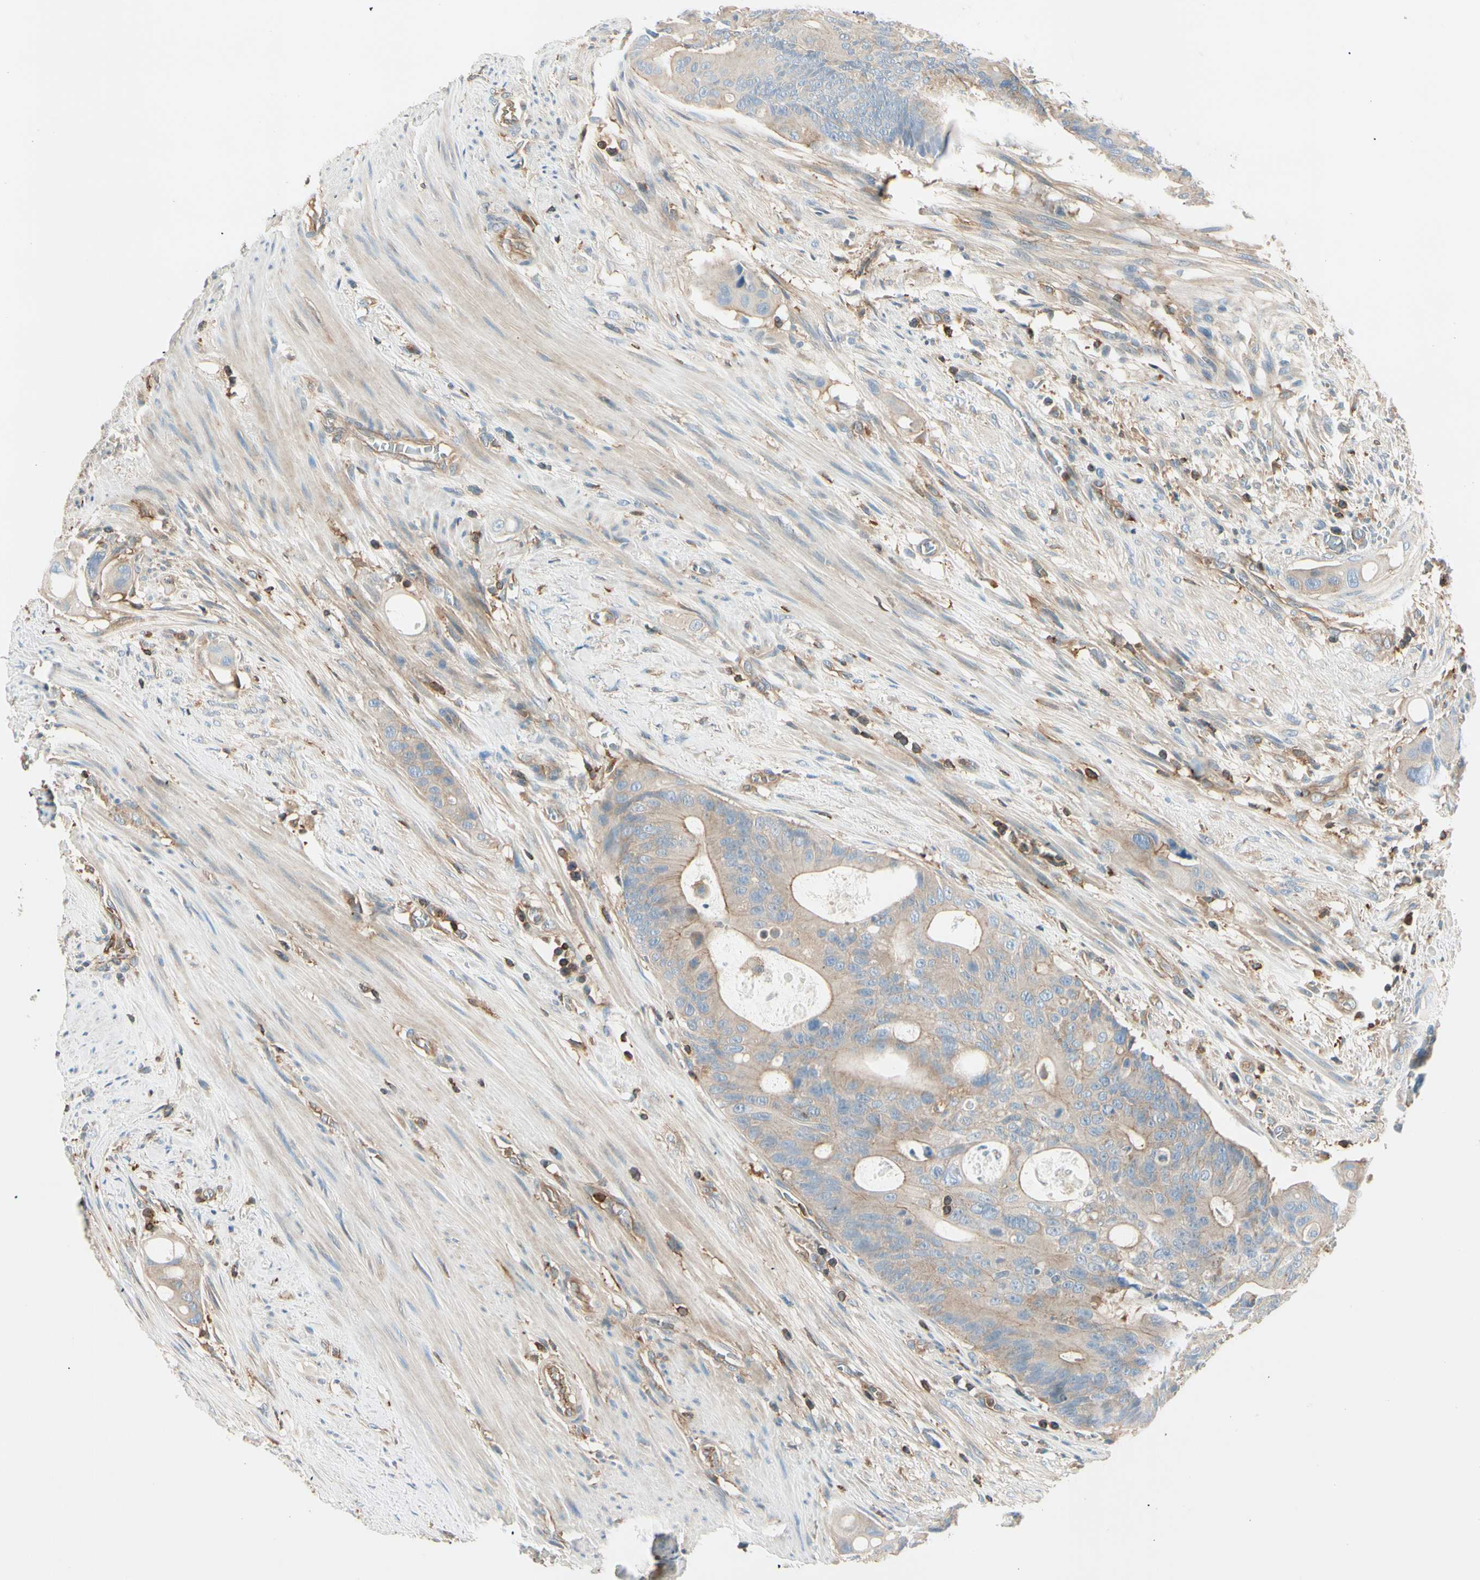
{"staining": {"intensity": "weak", "quantity": ">75%", "location": "cytoplasmic/membranous"}, "tissue": "colorectal cancer", "cell_type": "Tumor cells", "image_type": "cancer", "snomed": [{"axis": "morphology", "description": "Adenocarcinoma, NOS"}, {"axis": "topography", "description": "Colon"}], "caption": "Tumor cells show weak cytoplasmic/membranous expression in approximately >75% of cells in colorectal cancer.", "gene": "CAPZA2", "patient": {"sex": "female", "age": 57}}